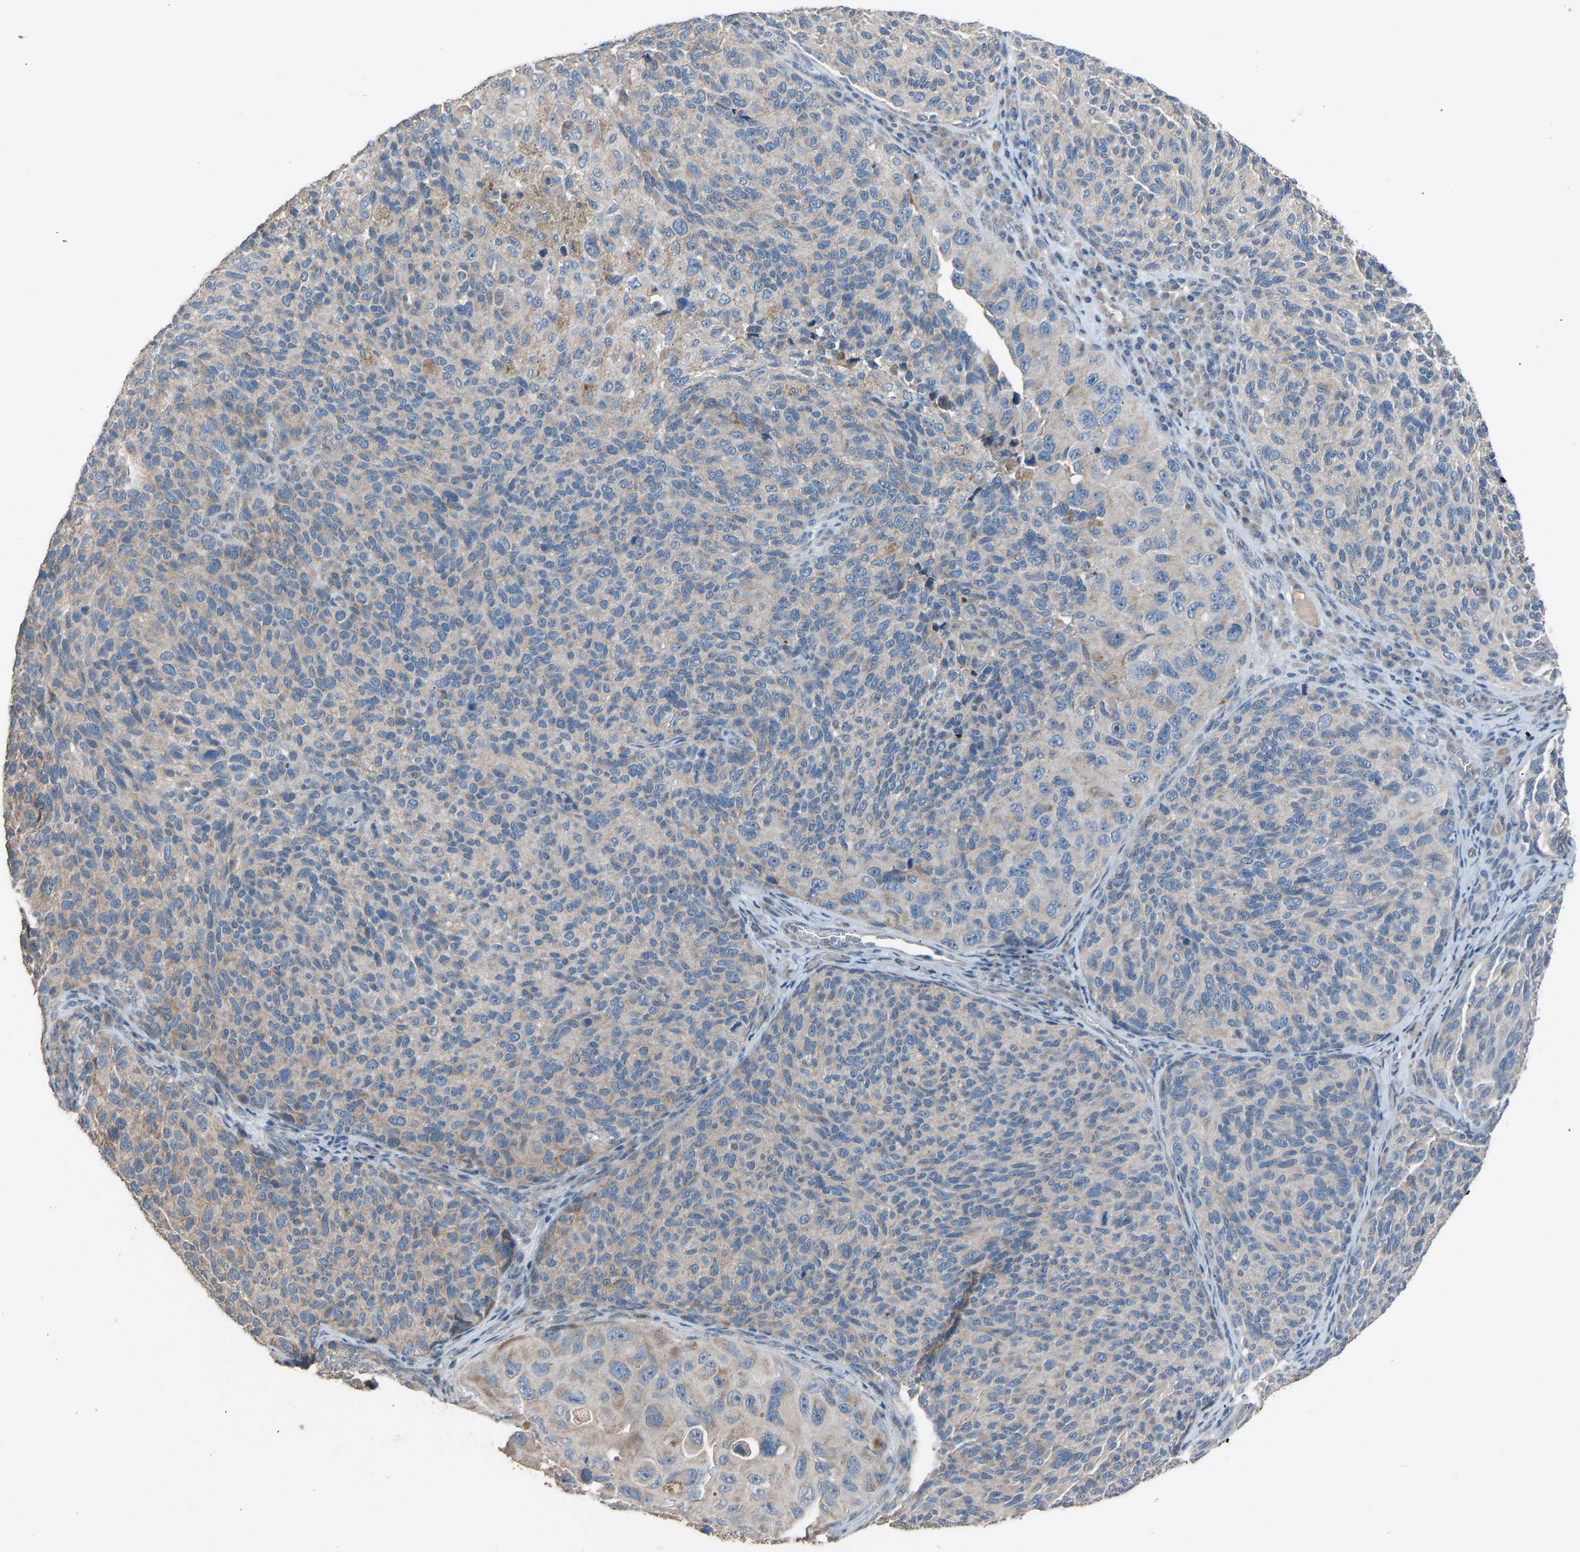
{"staining": {"intensity": "weak", "quantity": ">75%", "location": "cytoplasmic/membranous"}, "tissue": "melanoma", "cell_type": "Tumor cells", "image_type": "cancer", "snomed": [{"axis": "morphology", "description": "Malignant melanoma, NOS"}, {"axis": "topography", "description": "Skin"}], "caption": "Tumor cells demonstrate low levels of weak cytoplasmic/membranous staining in approximately >75% of cells in melanoma.", "gene": "TGFBR3", "patient": {"sex": "female", "age": 73}}